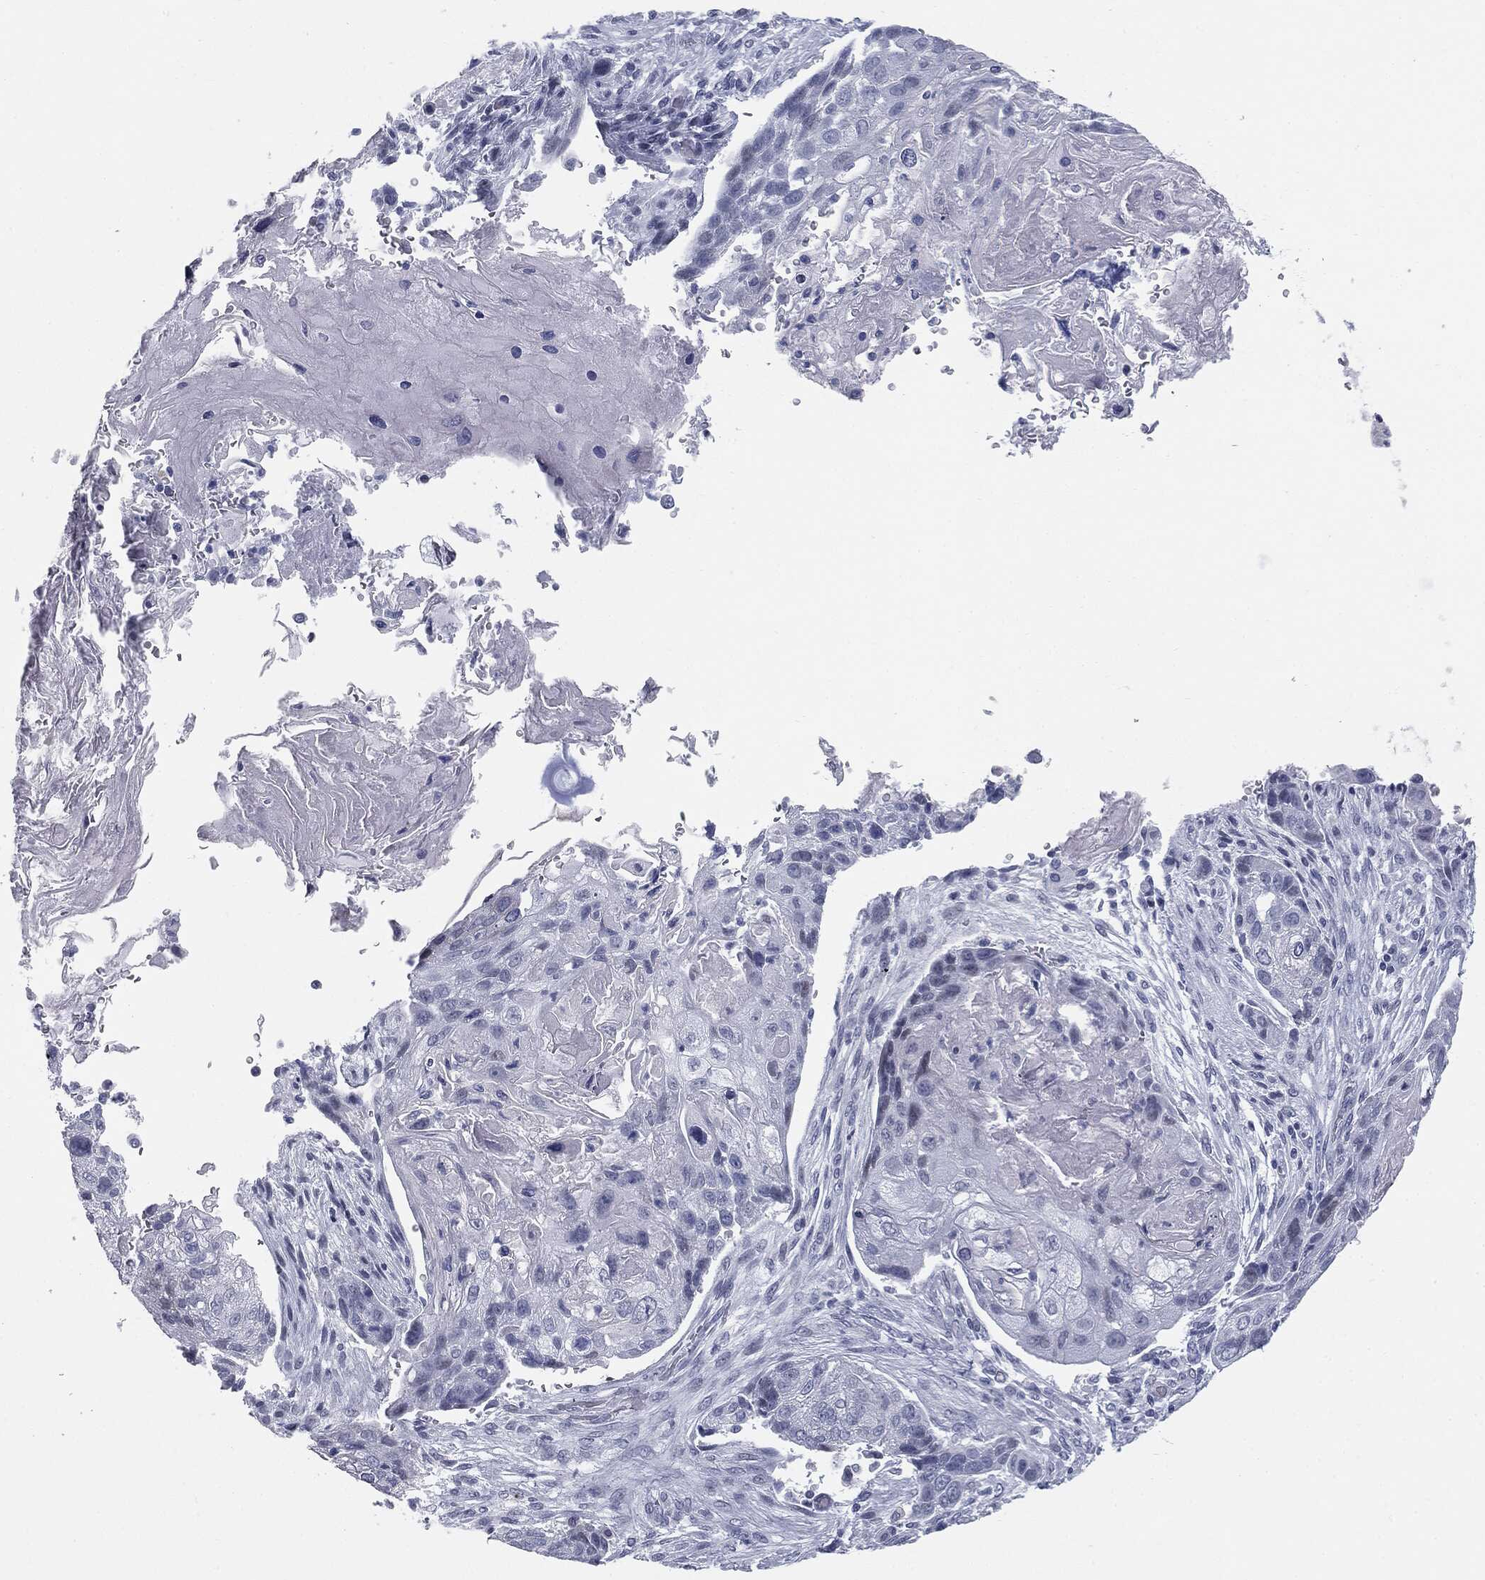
{"staining": {"intensity": "negative", "quantity": "none", "location": "none"}, "tissue": "lung cancer", "cell_type": "Tumor cells", "image_type": "cancer", "snomed": [{"axis": "morphology", "description": "Normal tissue, NOS"}, {"axis": "morphology", "description": "Squamous cell carcinoma, NOS"}, {"axis": "topography", "description": "Bronchus"}, {"axis": "topography", "description": "Lung"}], "caption": "An immunohistochemistry (IHC) image of lung cancer is shown. There is no staining in tumor cells of lung cancer. (DAB IHC with hematoxylin counter stain).", "gene": "TPO", "patient": {"sex": "male", "age": 69}}